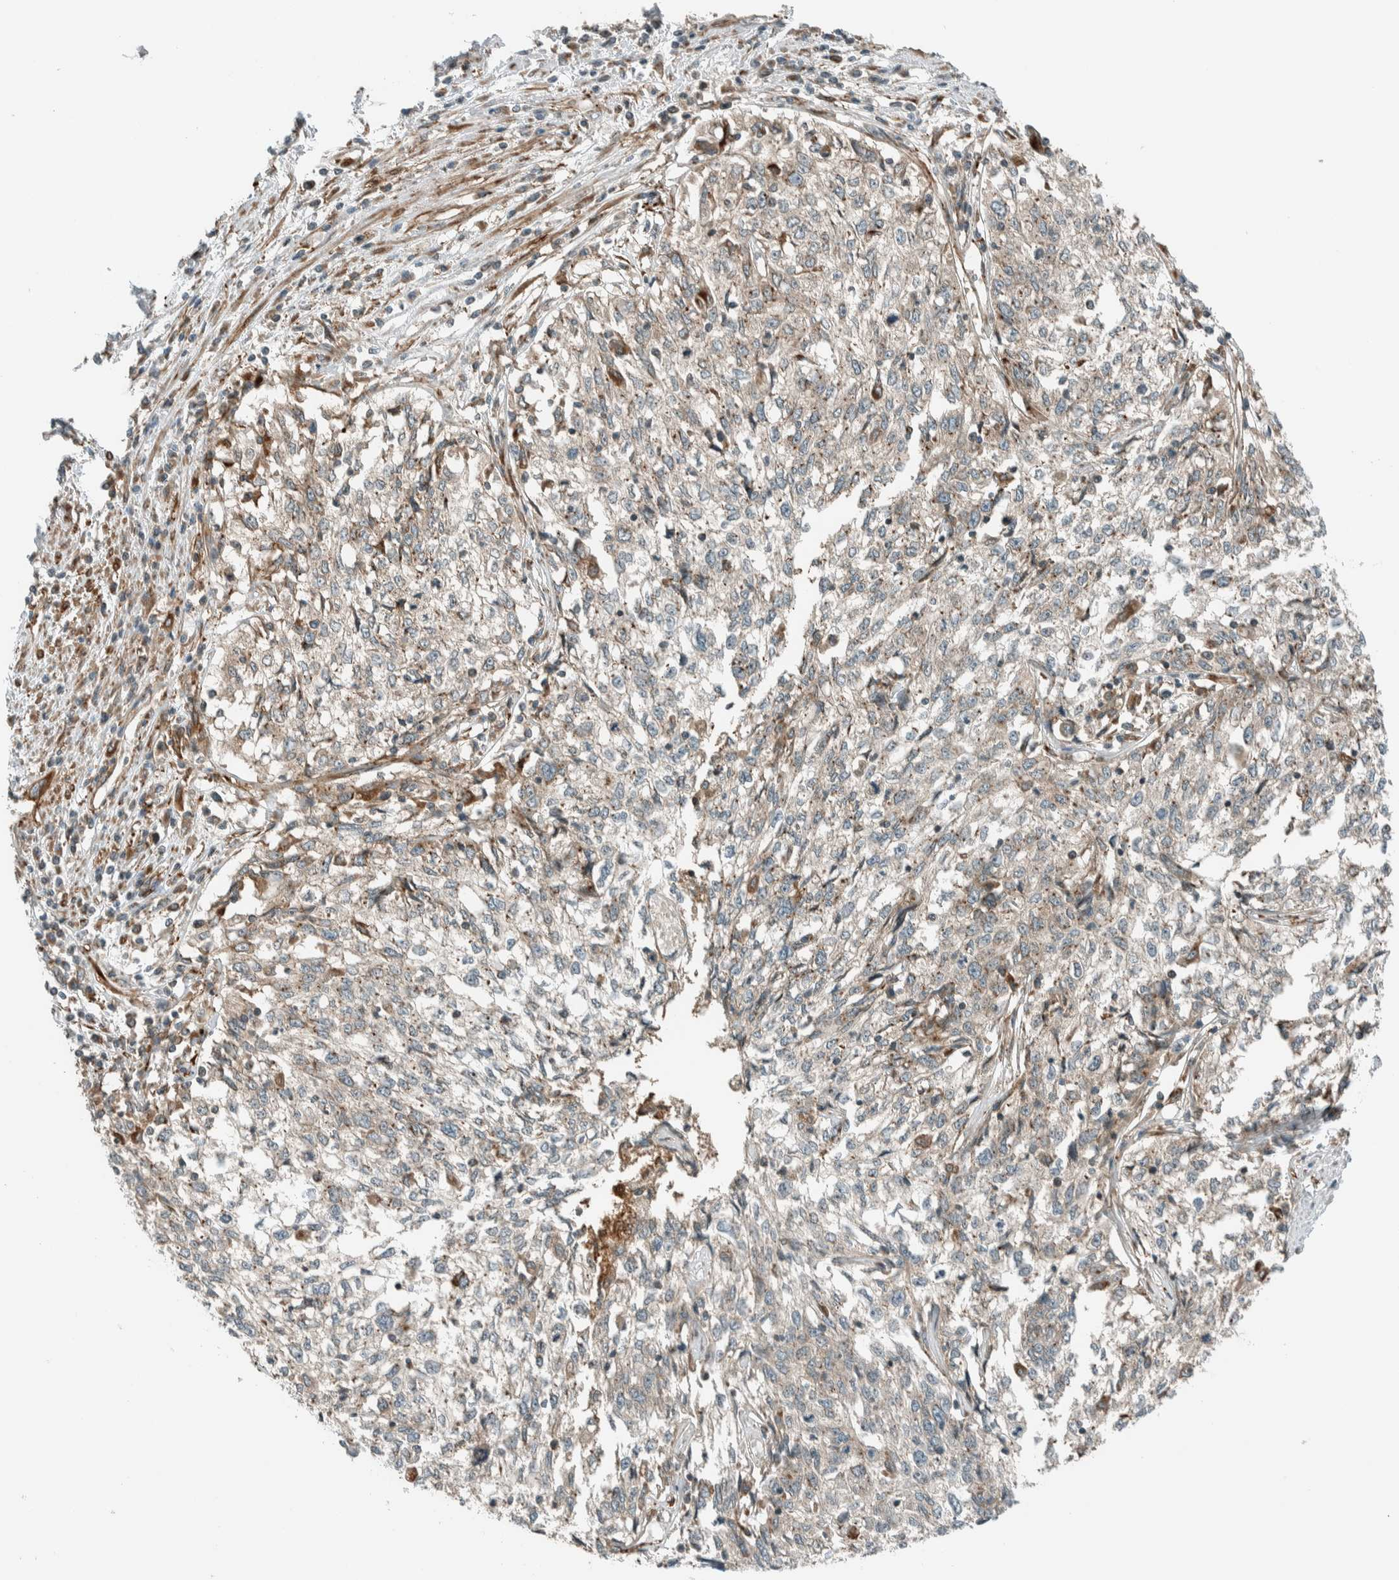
{"staining": {"intensity": "weak", "quantity": "<25%", "location": "cytoplasmic/membranous"}, "tissue": "cervical cancer", "cell_type": "Tumor cells", "image_type": "cancer", "snomed": [{"axis": "morphology", "description": "Squamous cell carcinoma, NOS"}, {"axis": "topography", "description": "Cervix"}], "caption": "High magnification brightfield microscopy of cervical cancer (squamous cell carcinoma) stained with DAB (3,3'-diaminobenzidine) (brown) and counterstained with hematoxylin (blue): tumor cells show no significant staining.", "gene": "EXOC7", "patient": {"sex": "female", "age": 57}}